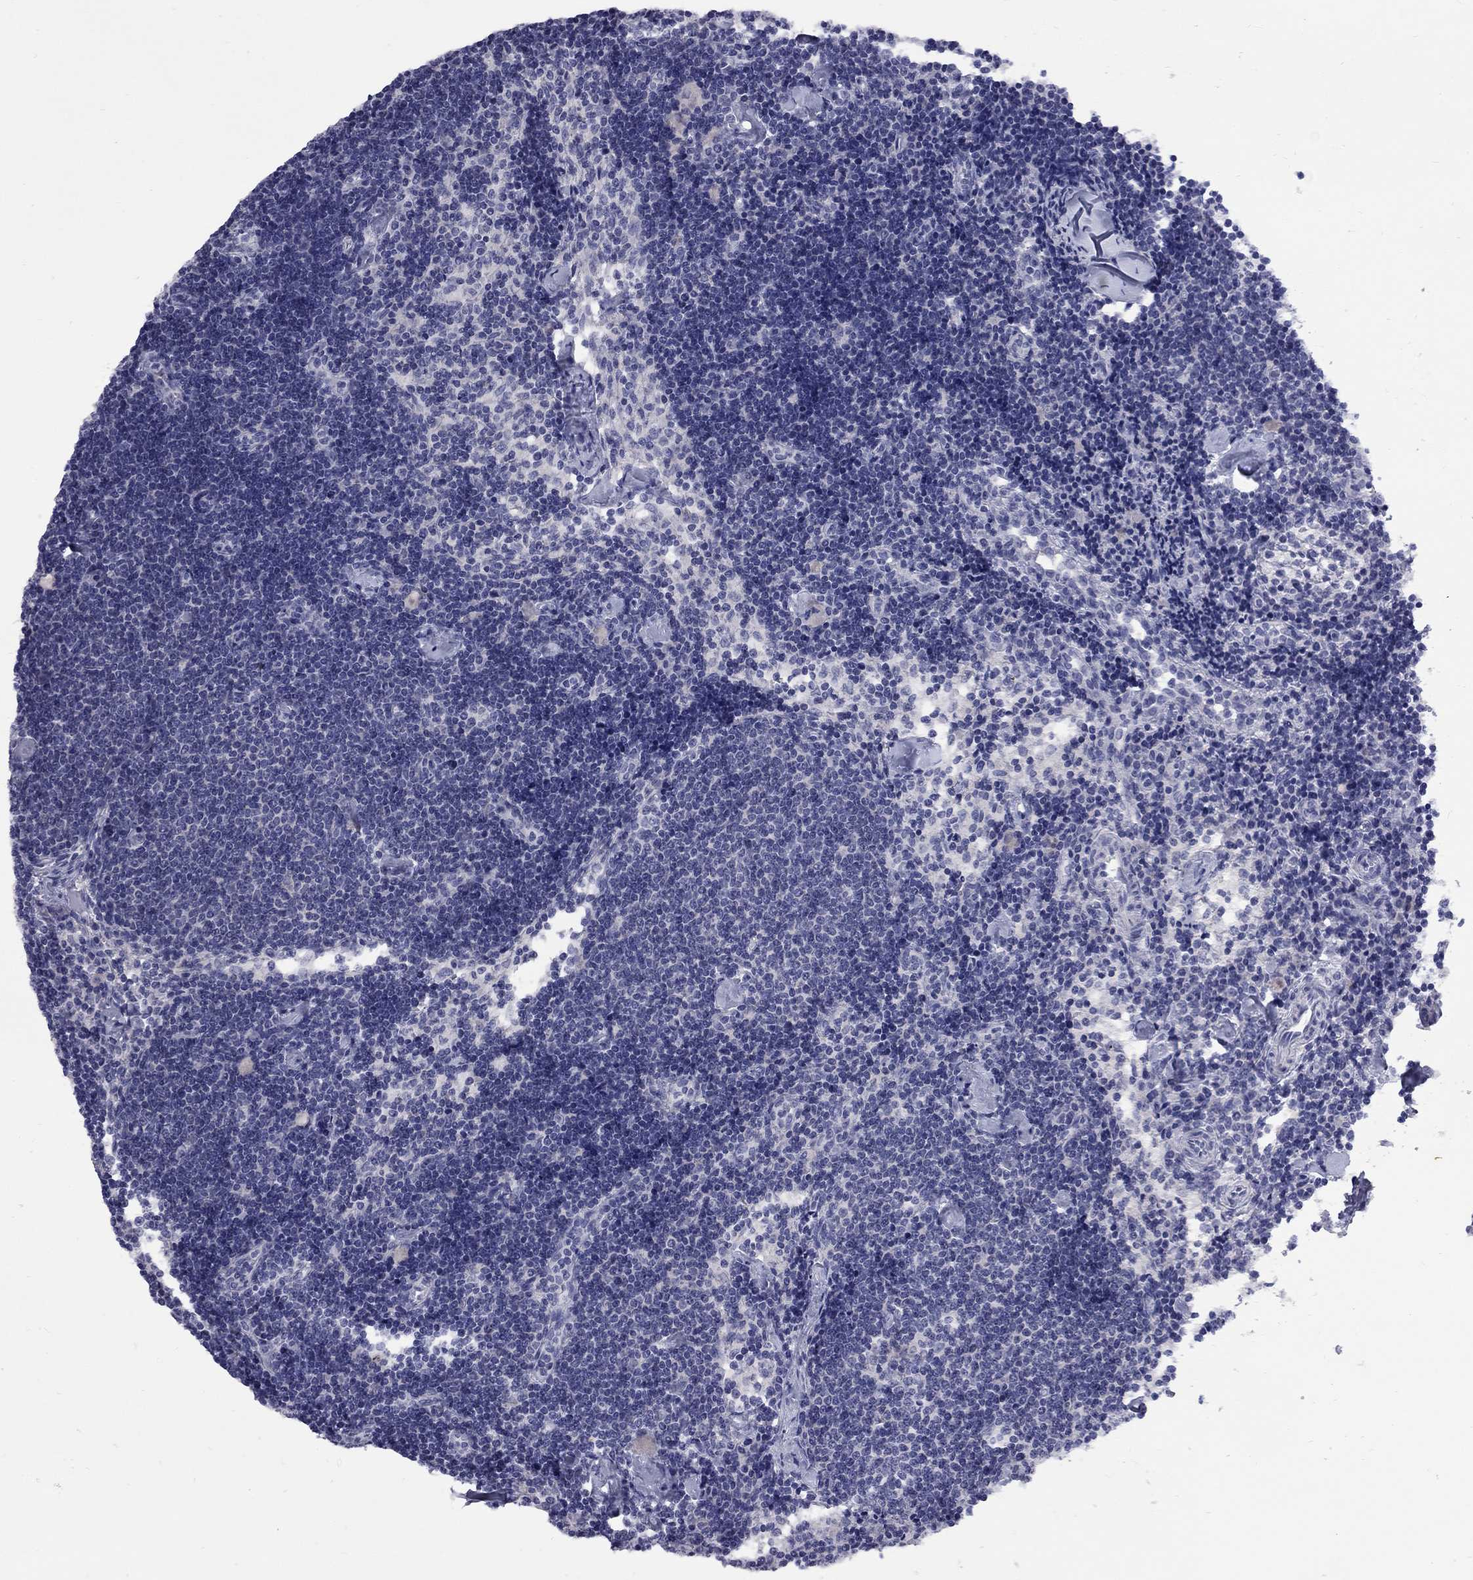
{"staining": {"intensity": "negative", "quantity": "none", "location": "none"}, "tissue": "lymph node", "cell_type": "Germinal center cells", "image_type": "normal", "snomed": [{"axis": "morphology", "description": "Normal tissue, NOS"}, {"axis": "topography", "description": "Lymph node"}], "caption": "The immunohistochemistry micrograph has no significant staining in germinal center cells of lymph node.", "gene": "ABCB4", "patient": {"sex": "female", "age": 42}}